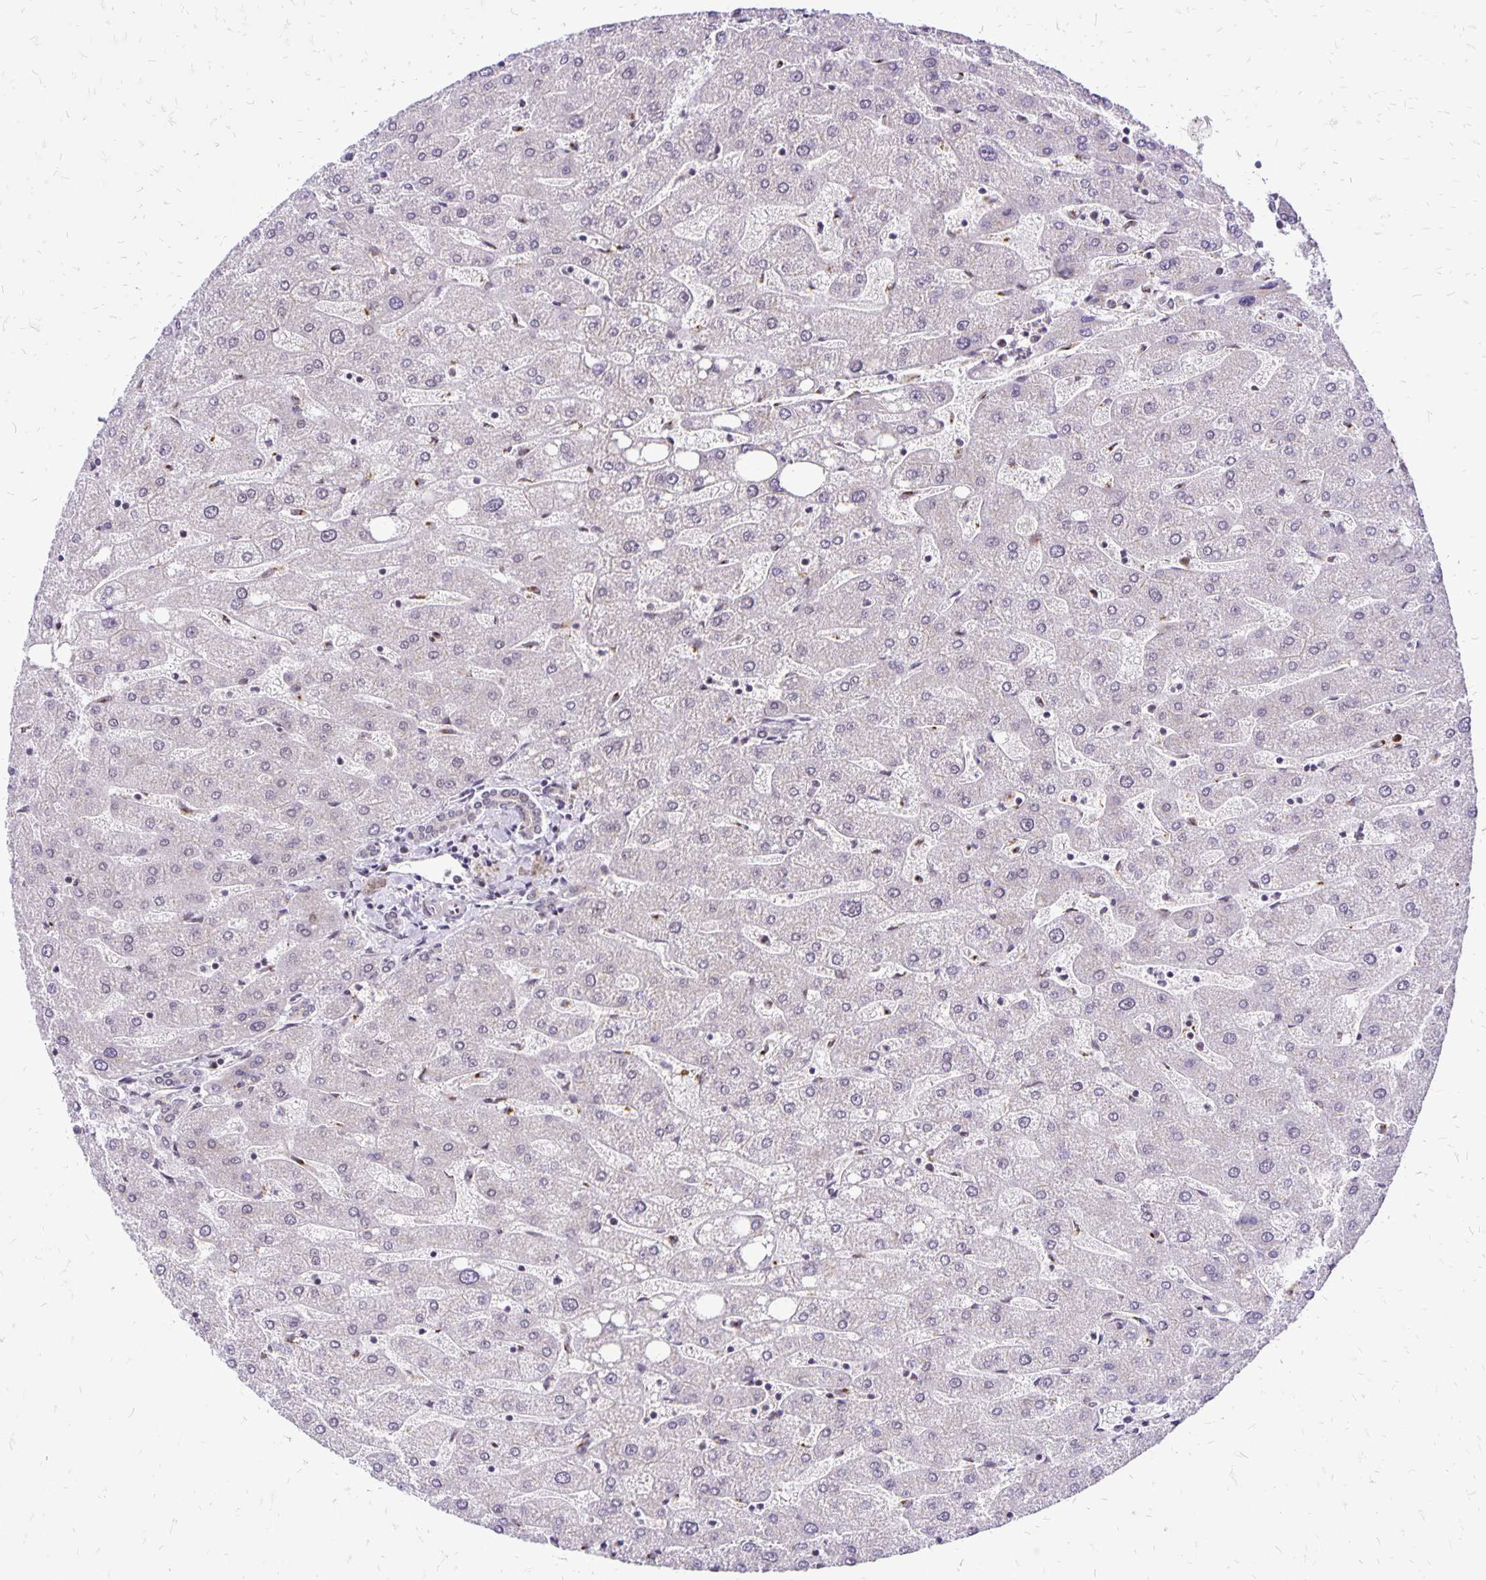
{"staining": {"intensity": "negative", "quantity": "none", "location": "none"}, "tissue": "liver", "cell_type": "Cholangiocytes", "image_type": "normal", "snomed": [{"axis": "morphology", "description": "Normal tissue, NOS"}, {"axis": "topography", "description": "Liver"}], "caption": "Liver stained for a protein using IHC shows no positivity cholangiocytes.", "gene": "GOLGA5", "patient": {"sex": "male", "age": 67}}